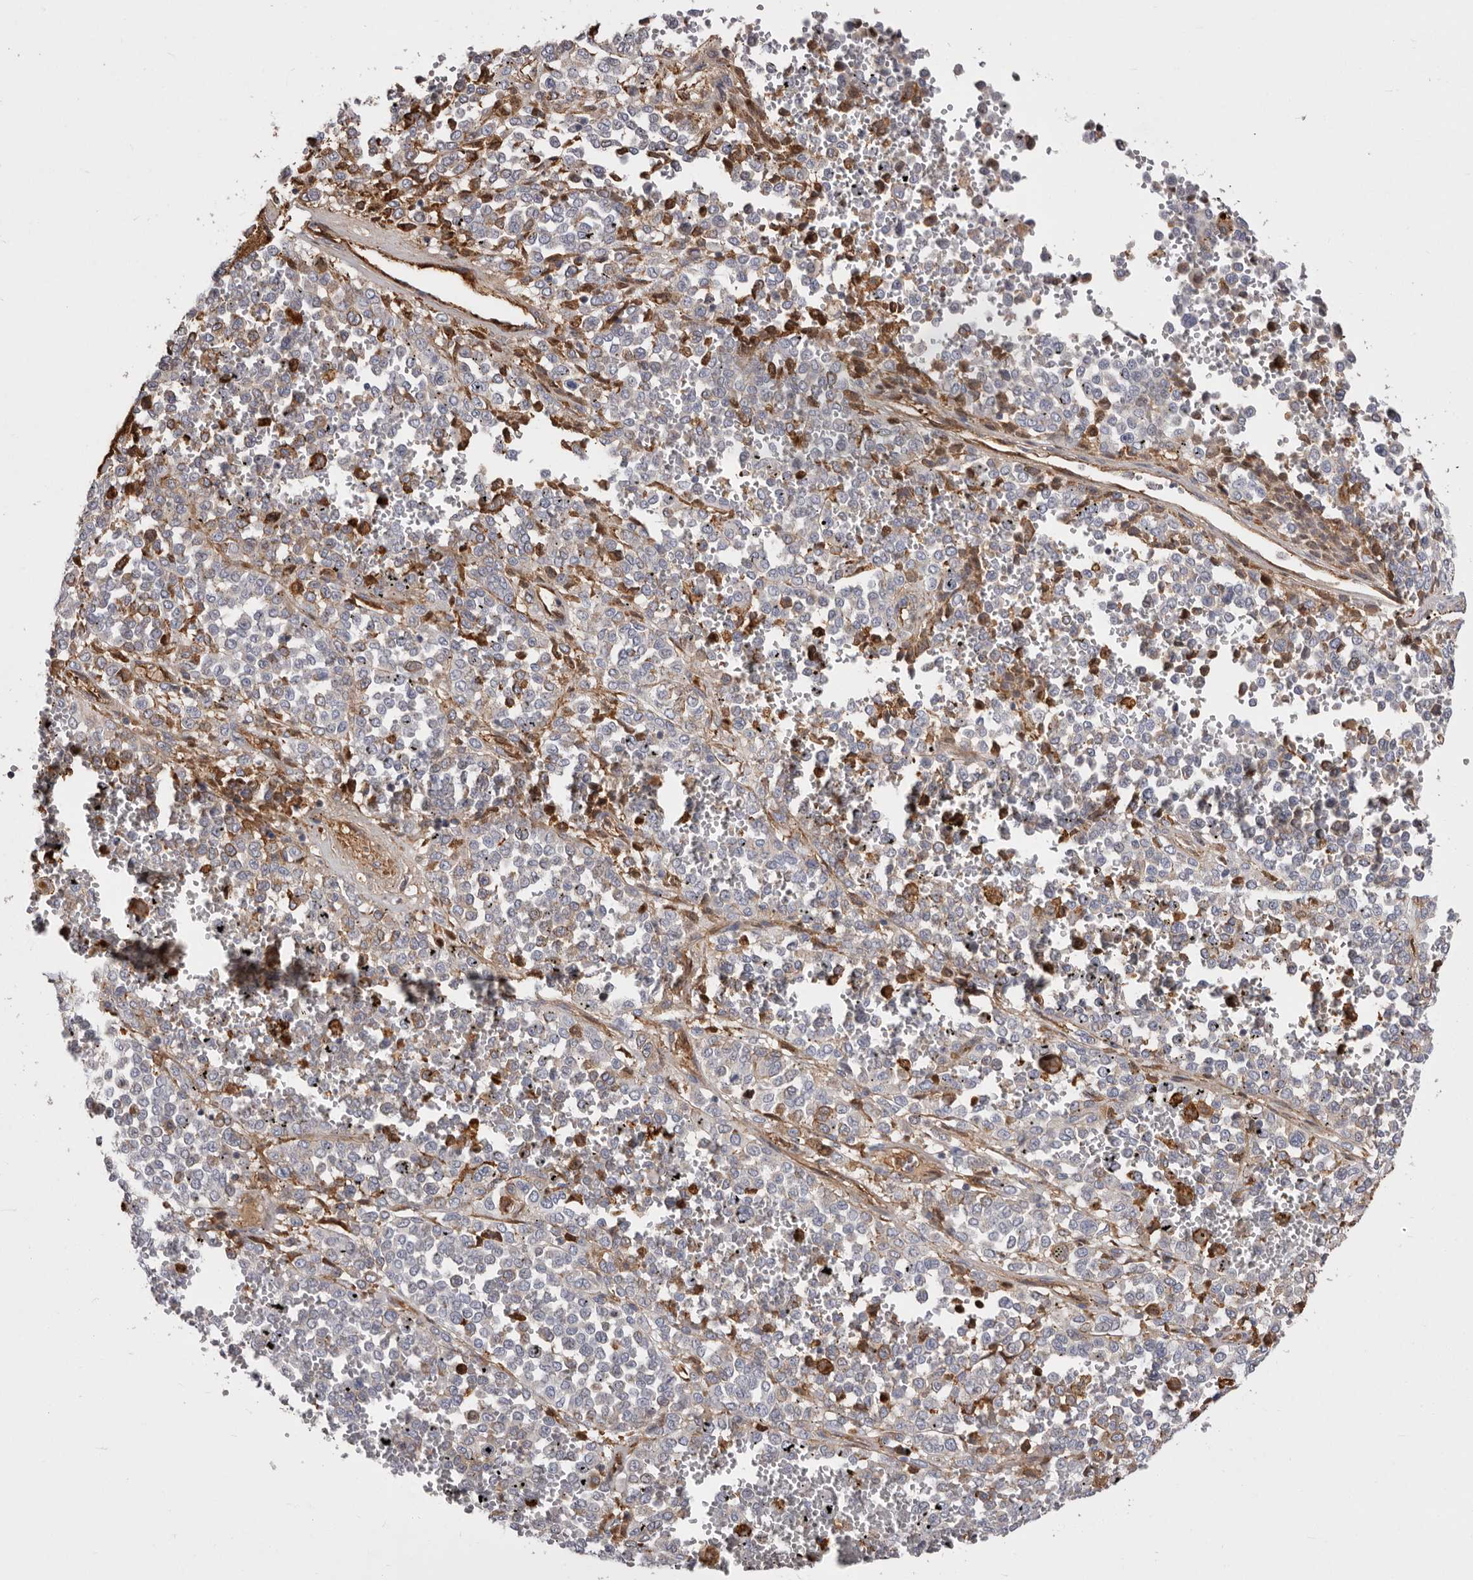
{"staining": {"intensity": "negative", "quantity": "none", "location": "none"}, "tissue": "melanoma", "cell_type": "Tumor cells", "image_type": "cancer", "snomed": [{"axis": "morphology", "description": "Malignant melanoma, Metastatic site"}, {"axis": "topography", "description": "Pancreas"}], "caption": "Tumor cells show no significant positivity in melanoma.", "gene": "NUBPL", "patient": {"sex": "female", "age": 30}}